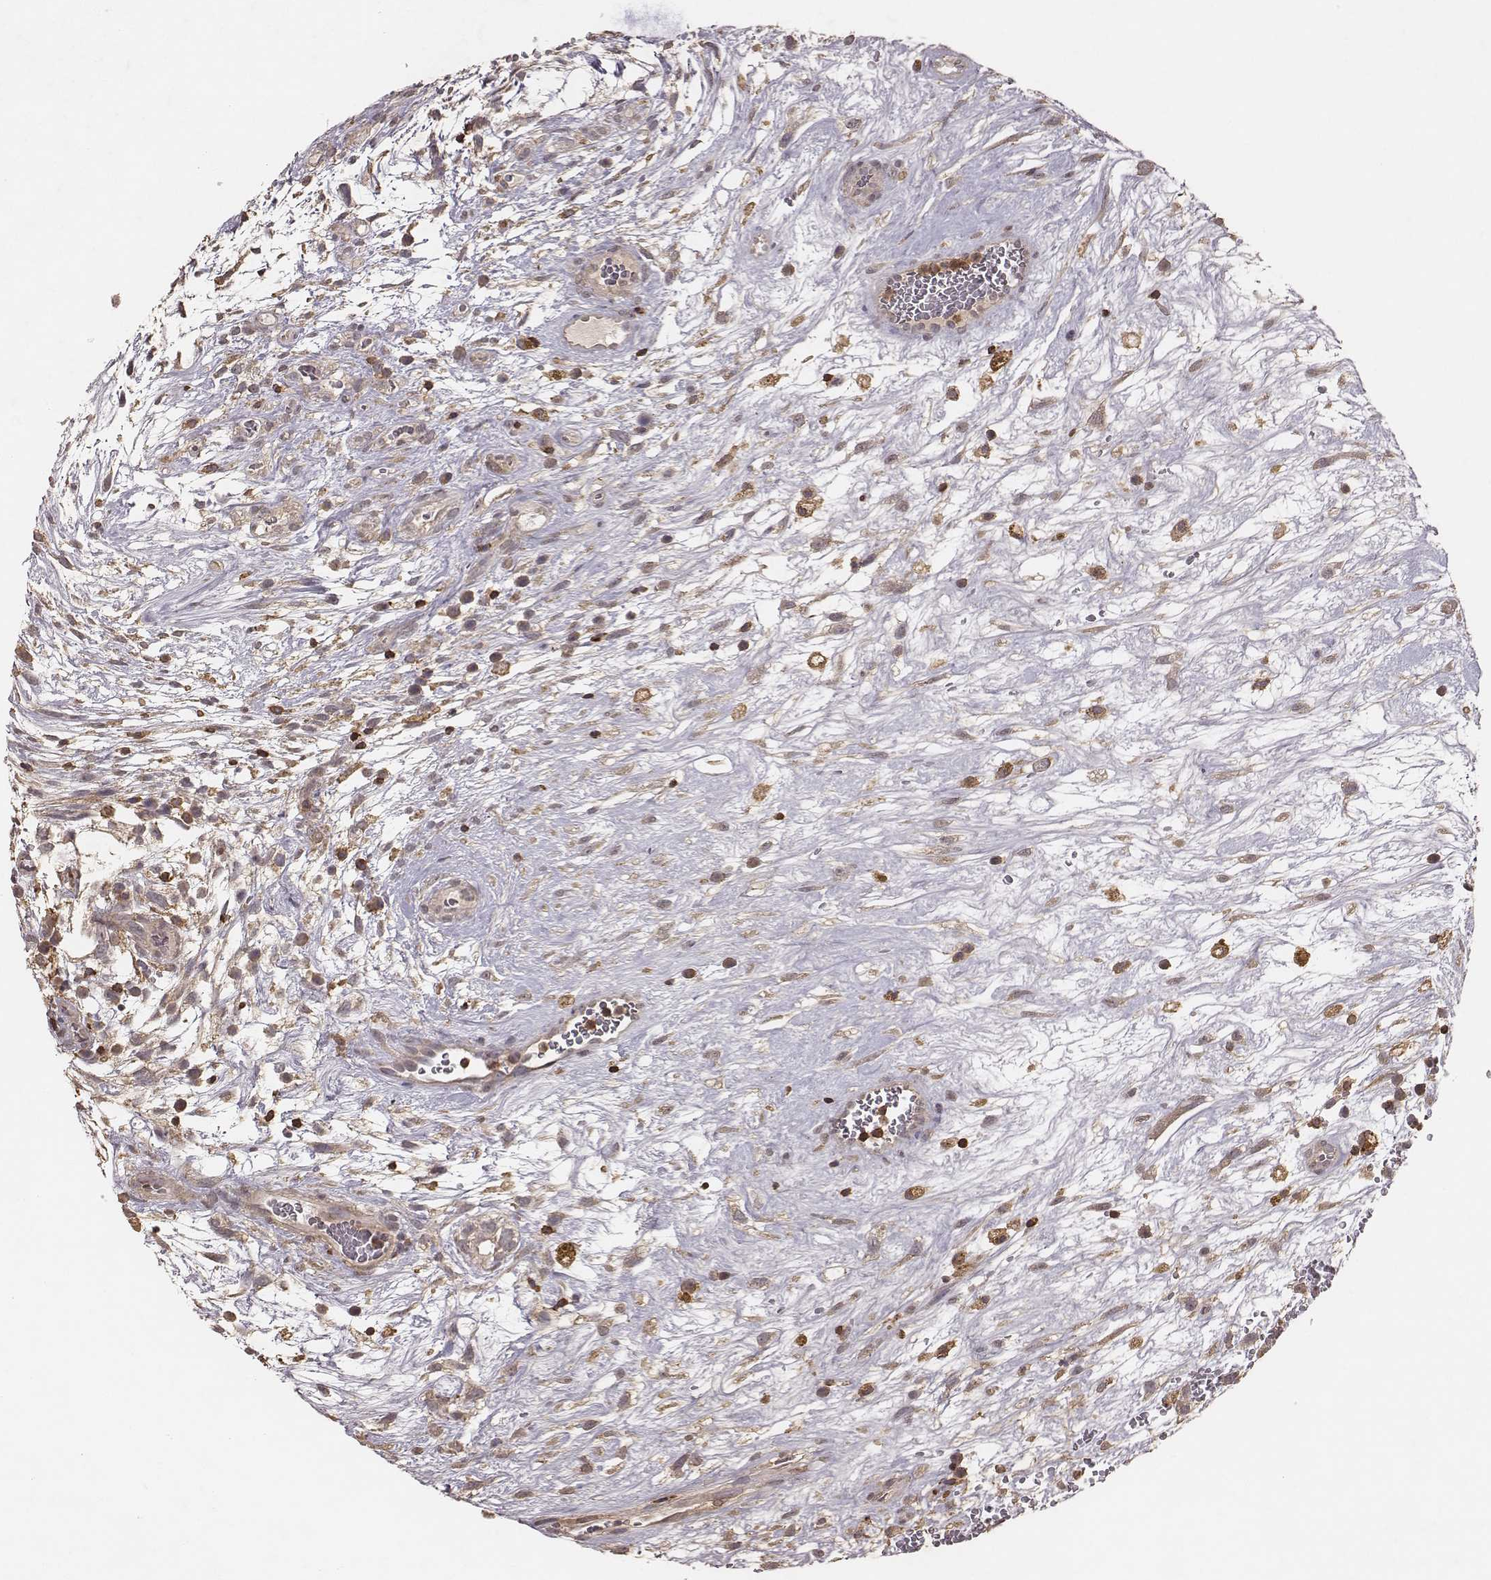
{"staining": {"intensity": "negative", "quantity": "none", "location": "none"}, "tissue": "testis cancer", "cell_type": "Tumor cells", "image_type": "cancer", "snomed": [{"axis": "morphology", "description": "Normal tissue, NOS"}, {"axis": "morphology", "description": "Carcinoma, Embryonal, NOS"}, {"axis": "topography", "description": "Testis"}], "caption": "The photomicrograph shows no staining of tumor cells in testis embryonal carcinoma.", "gene": "PILRA", "patient": {"sex": "male", "age": 32}}